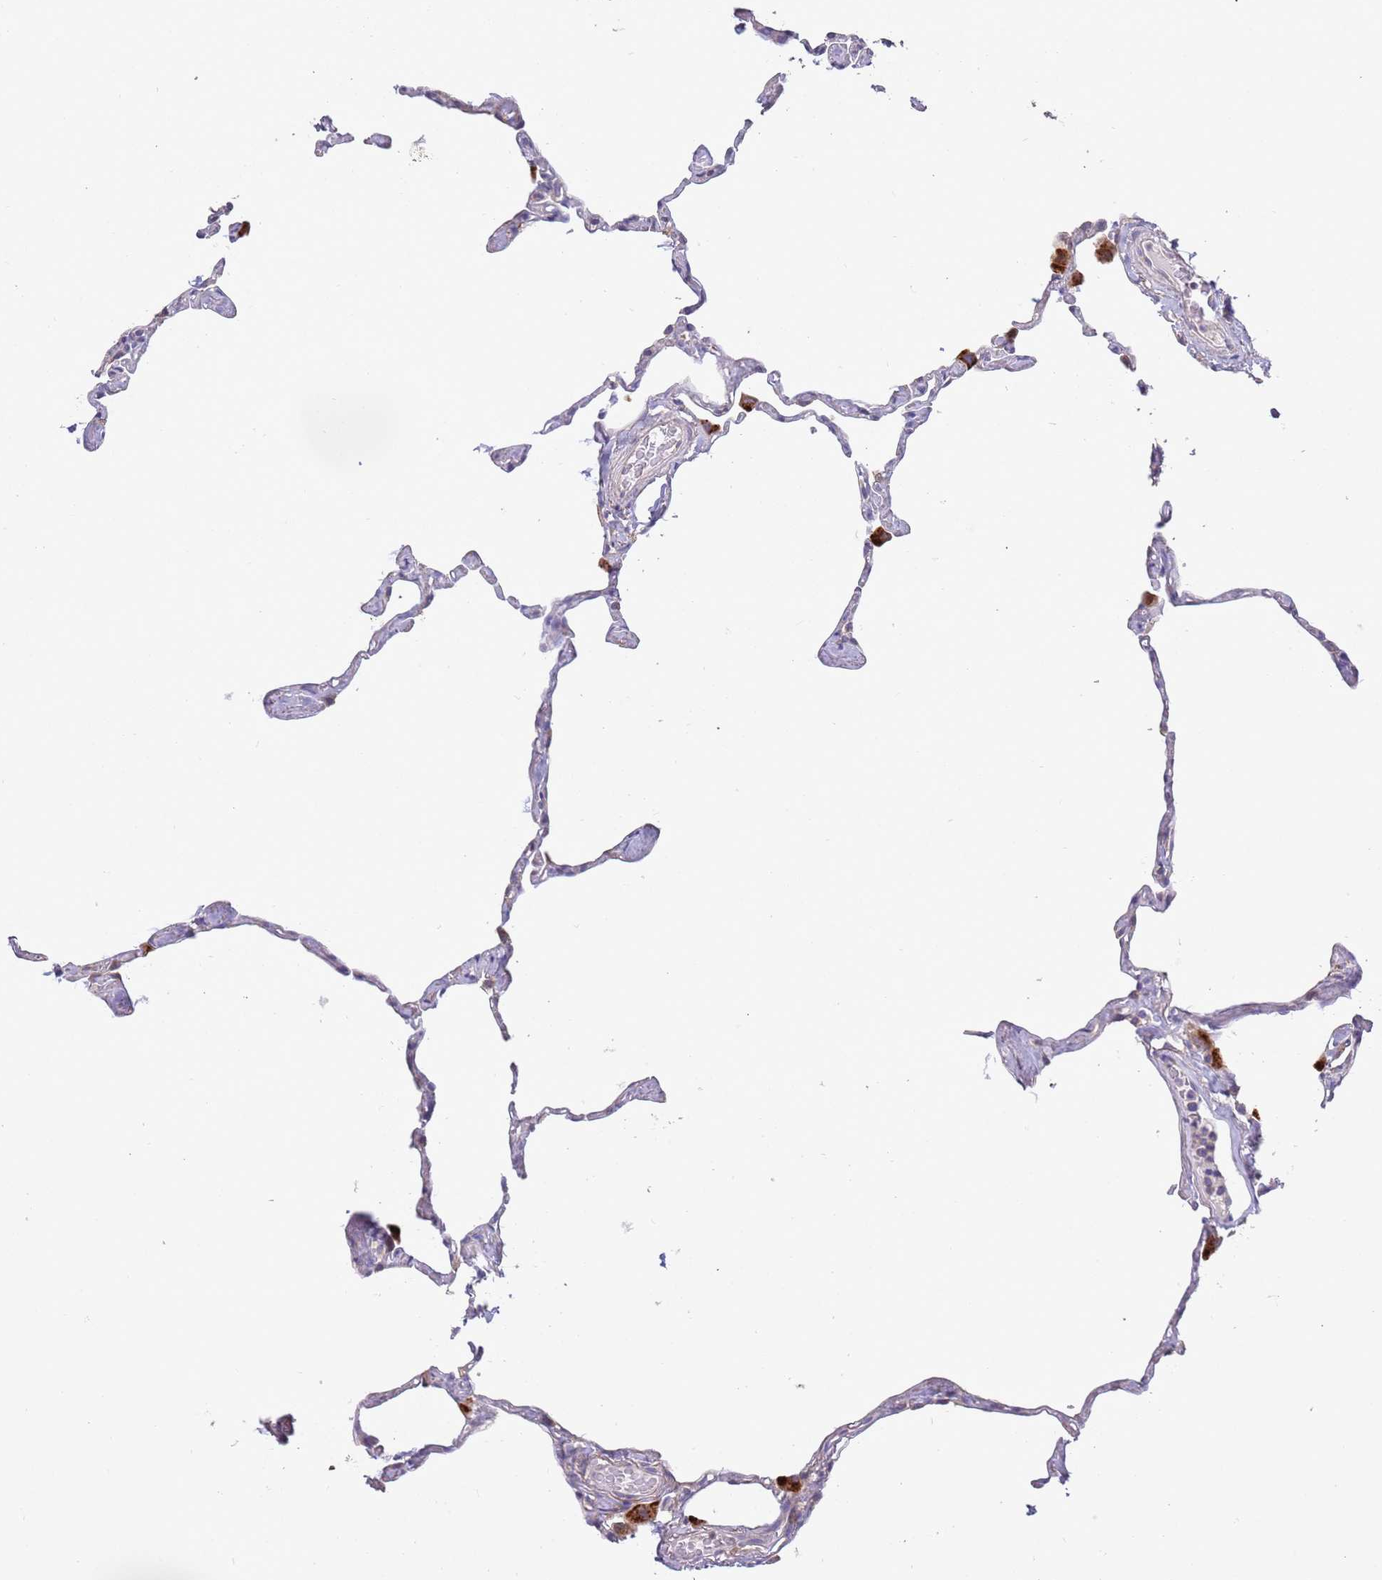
{"staining": {"intensity": "negative", "quantity": "none", "location": "none"}, "tissue": "lung", "cell_type": "Alveolar cells", "image_type": "normal", "snomed": [{"axis": "morphology", "description": "Normal tissue, NOS"}, {"axis": "topography", "description": "Lung"}], "caption": "DAB immunohistochemical staining of benign human lung exhibits no significant expression in alveolar cells.", "gene": "ARMCX6", "patient": {"sex": "male", "age": 65}}